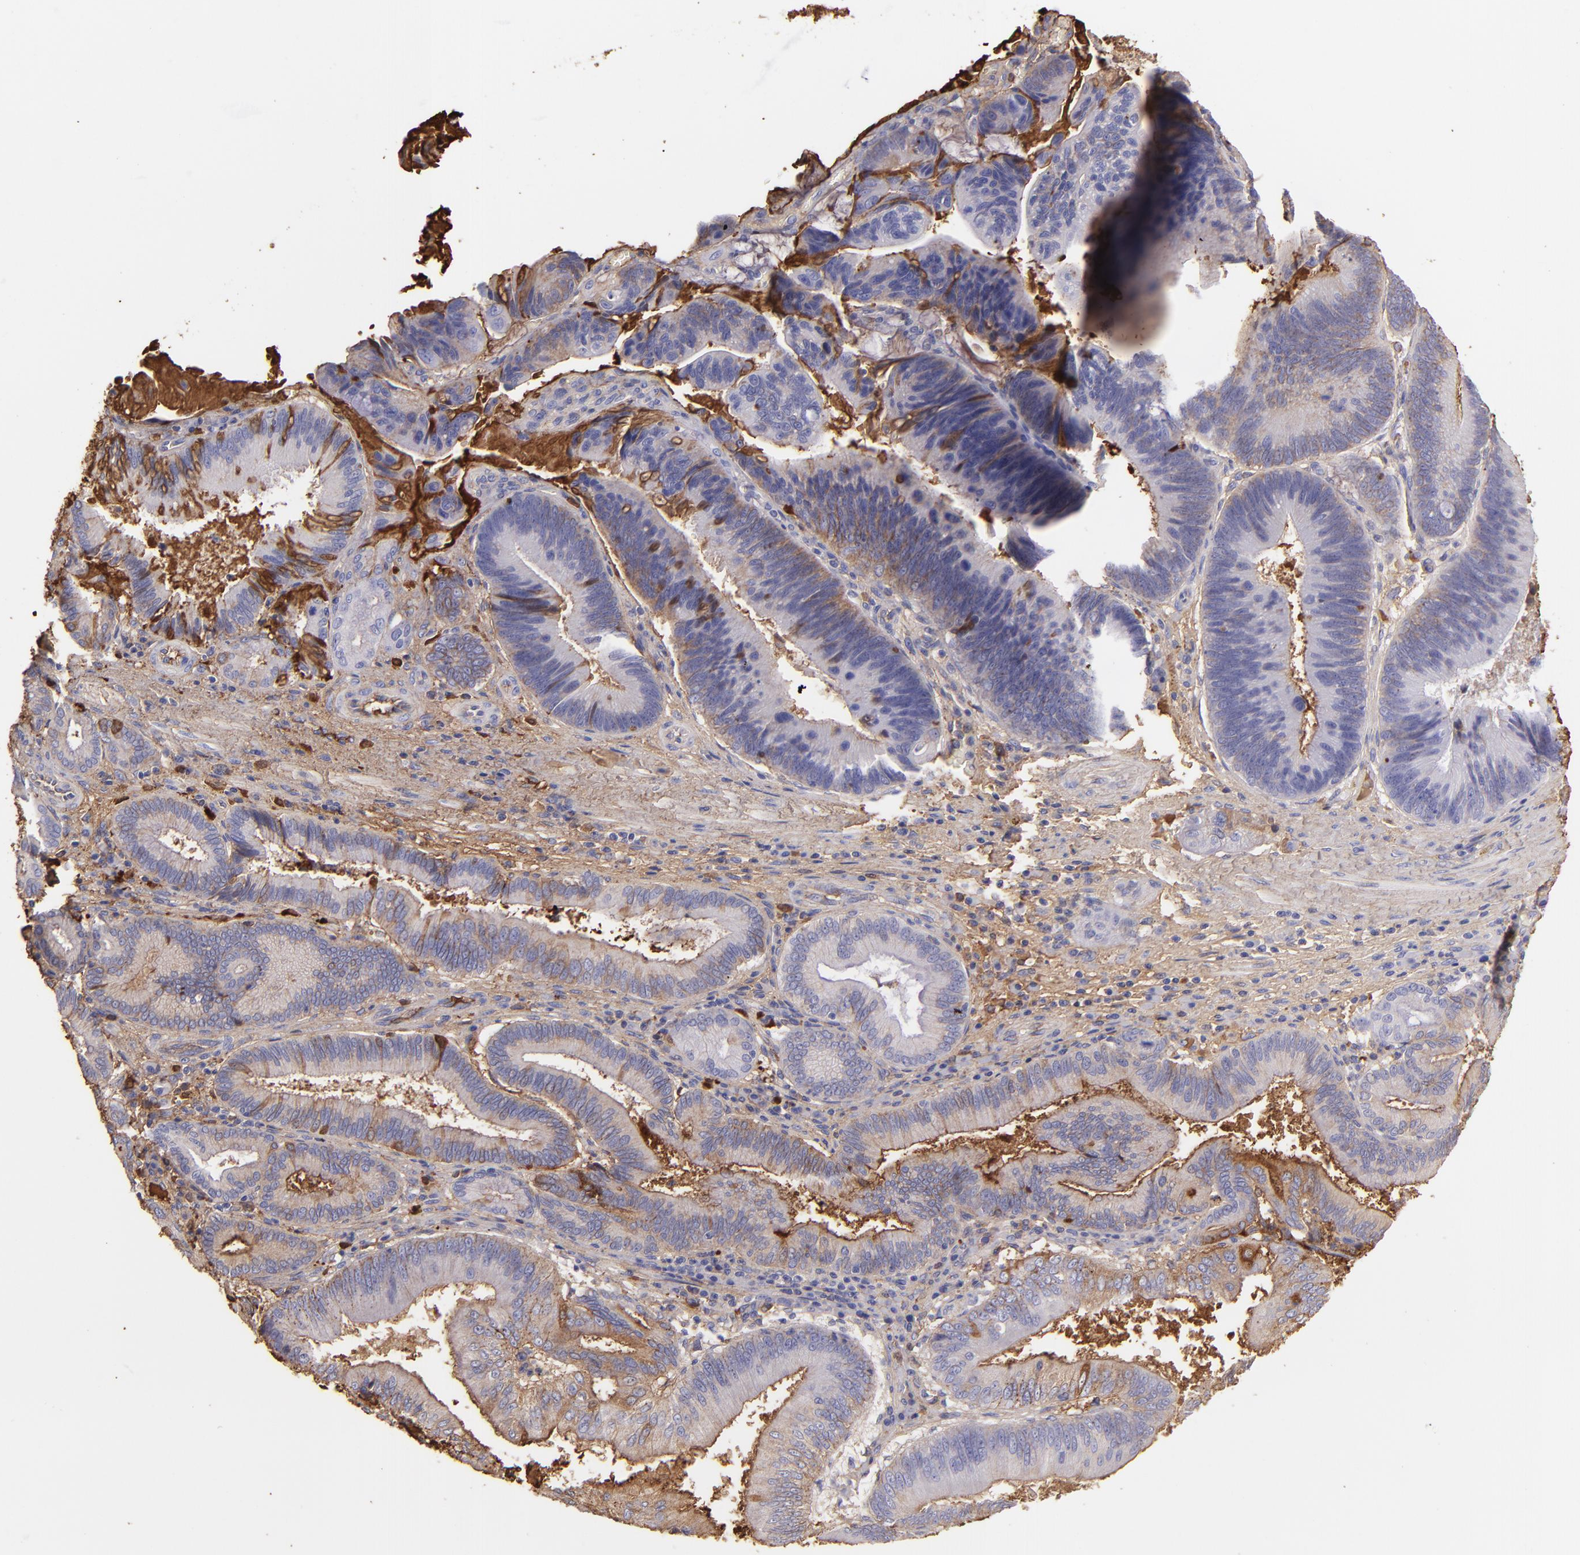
{"staining": {"intensity": "moderate", "quantity": "25%-75%", "location": "cytoplasmic/membranous"}, "tissue": "pancreatic cancer", "cell_type": "Tumor cells", "image_type": "cancer", "snomed": [{"axis": "morphology", "description": "Adenocarcinoma, NOS"}, {"axis": "topography", "description": "Pancreas"}], "caption": "Immunohistochemical staining of pancreatic cancer (adenocarcinoma) shows medium levels of moderate cytoplasmic/membranous positivity in about 25%-75% of tumor cells.", "gene": "FGB", "patient": {"sex": "male", "age": 82}}